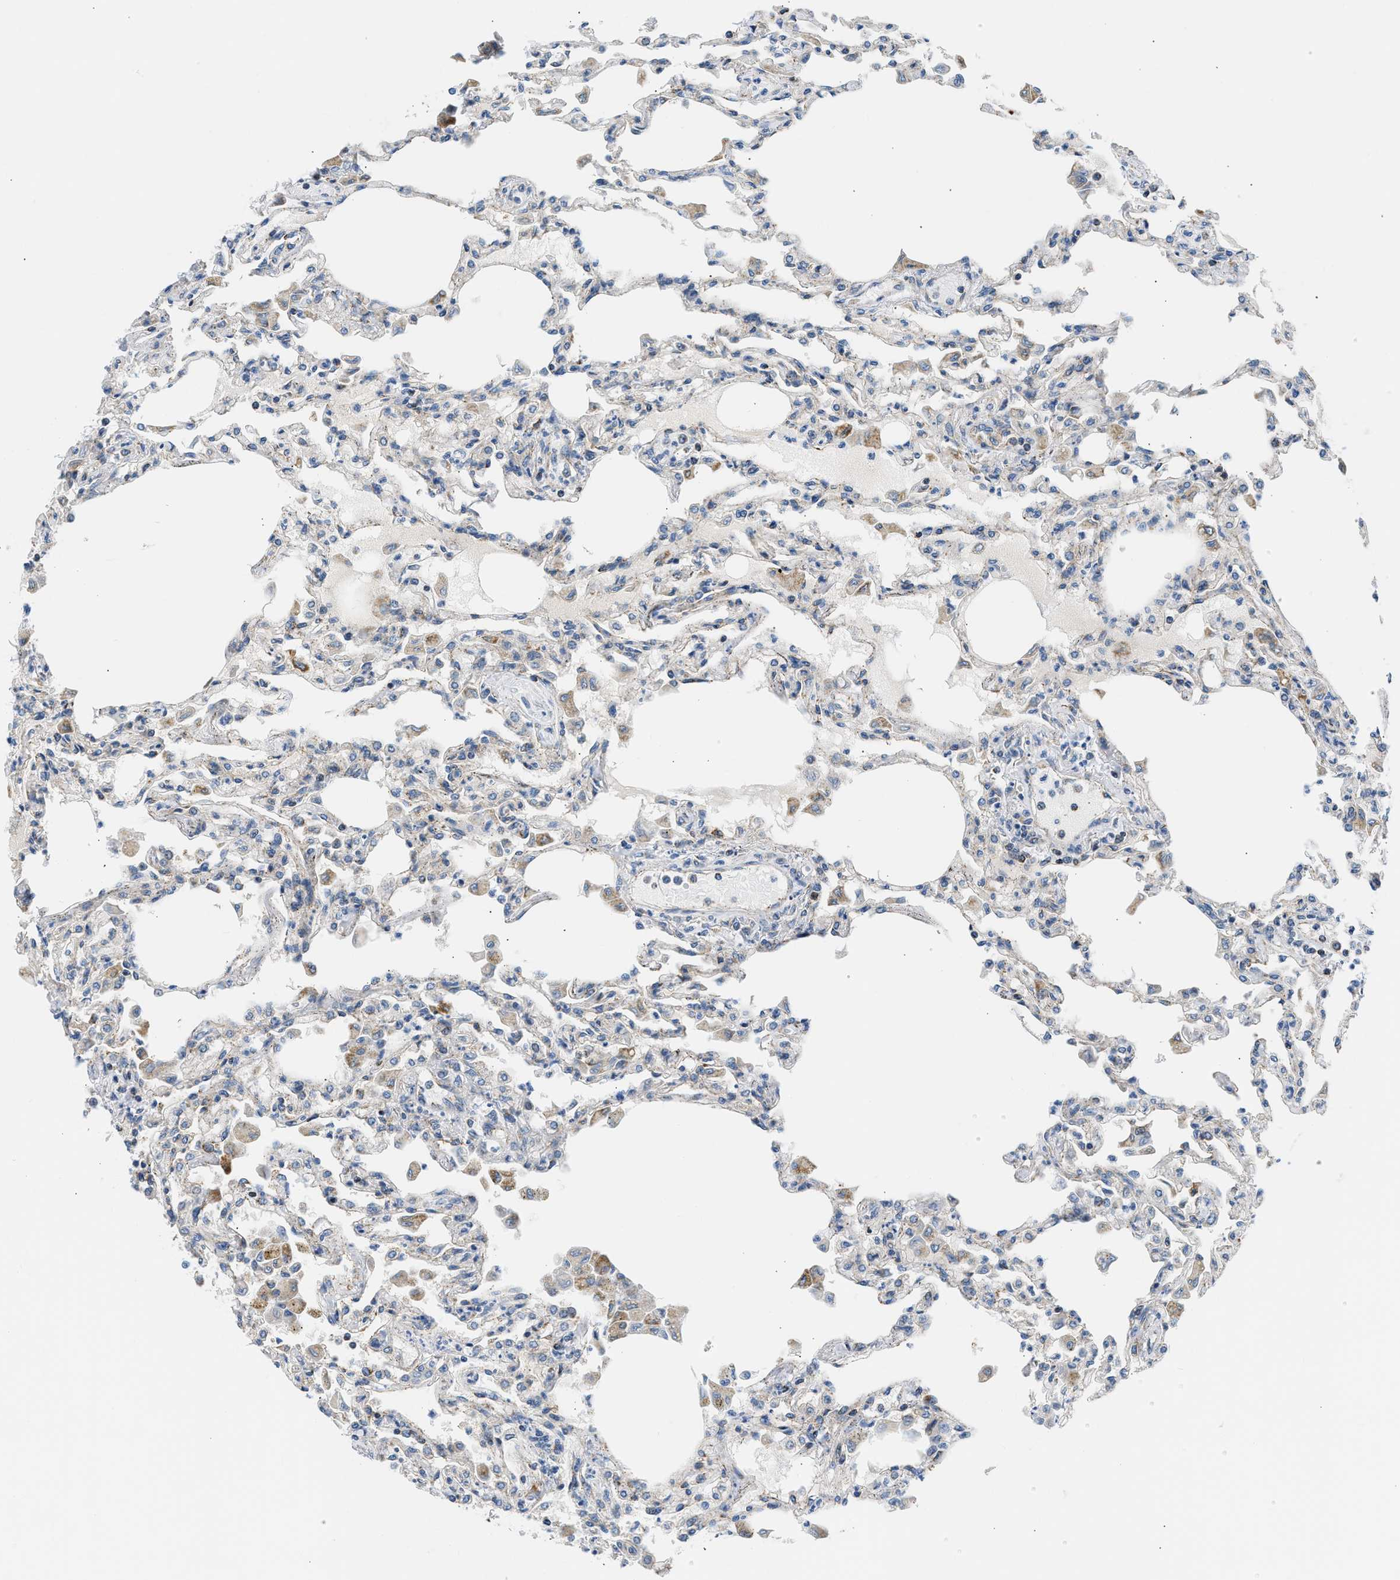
{"staining": {"intensity": "moderate", "quantity": "<25%", "location": "cytoplasmic/membranous"}, "tissue": "lung", "cell_type": "Alveolar cells", "image_type": "normal", "snomed": [{"axis": "morphology", "description": "Normal tissue, NOS"}, {"axis": "topography", "description": "Bronchus"}, {"axis": "topography", "description": "Lung"}], "caption": "A brown stain highlights moderate cytoplasmic/membranous positivity of a protein in alveolar cells of benign lung. The staining is performed using DAB (3,3'-diaminobenzidine) brown chromogen to label protein expression. The nuclei are counter-stained blue using hematoxylin.", "gene": "CAMKK2", "patient": {"sex": "female", "age": 49}}